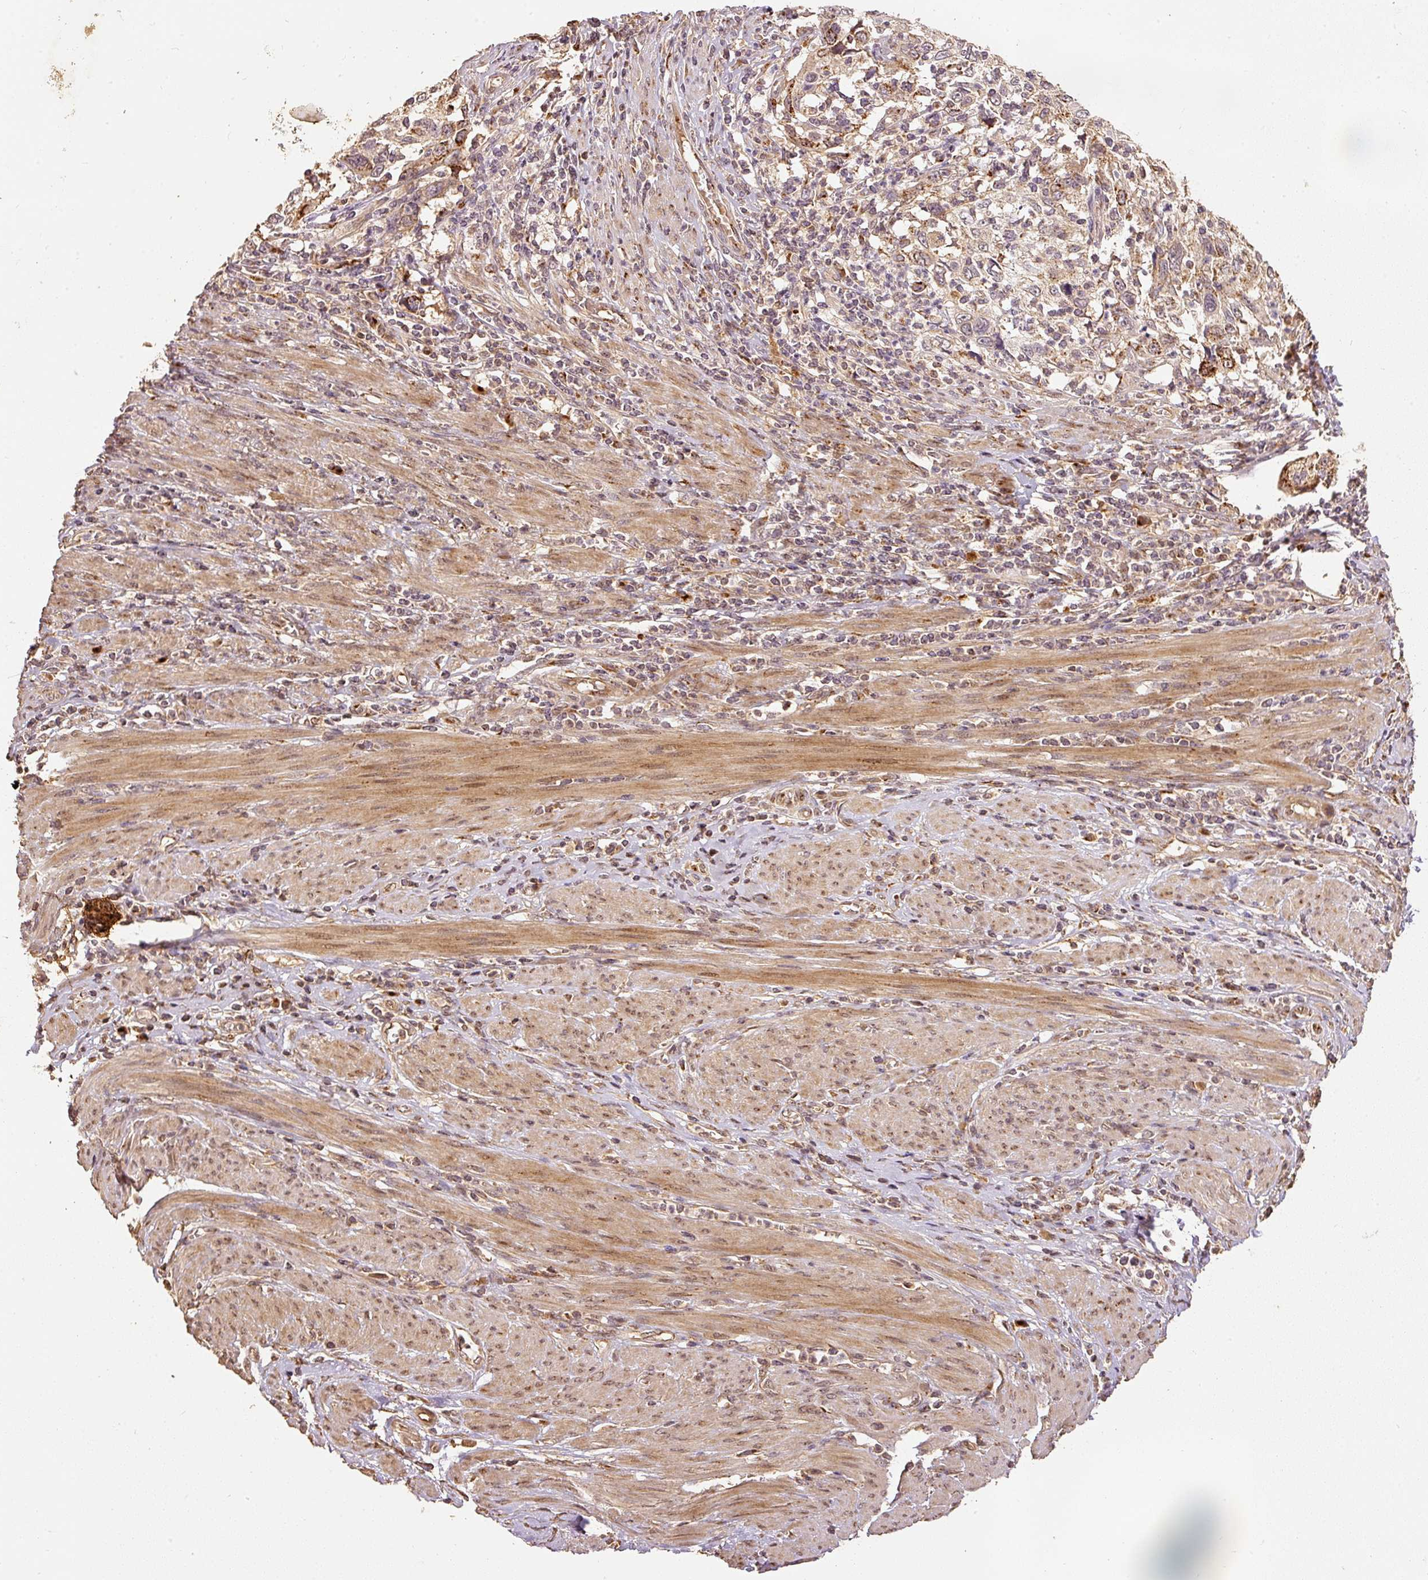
{"staining": {"intensity": "weak", "quantity": ">75%", "location": "cytoplasmic/membranous"}, "tissue": "cervical cancer", "cell_type": "Tumor cells", "image_type": "cancer", "snomed": [{"axis": "morphology", "description": "Squamous cell carcinoma, NOS"}, {"axis": "topography", "description": "Cervix"}], "caption": "Immunohistochemistry (IHC) staining of cervical cancer (squamous cell carcinoma), which exhibits low levels of weak cytoplasmic/membranous positivity in about >75% of tumor cells indicating weak cytoplasmic/membranous protein staining. The staining was performed using DAB (brown) for protein detection and nuclei were counterstained in hematoxylin (blue).", "gene": "FUT8", "patient": {"sex": "female", "age": 70}}